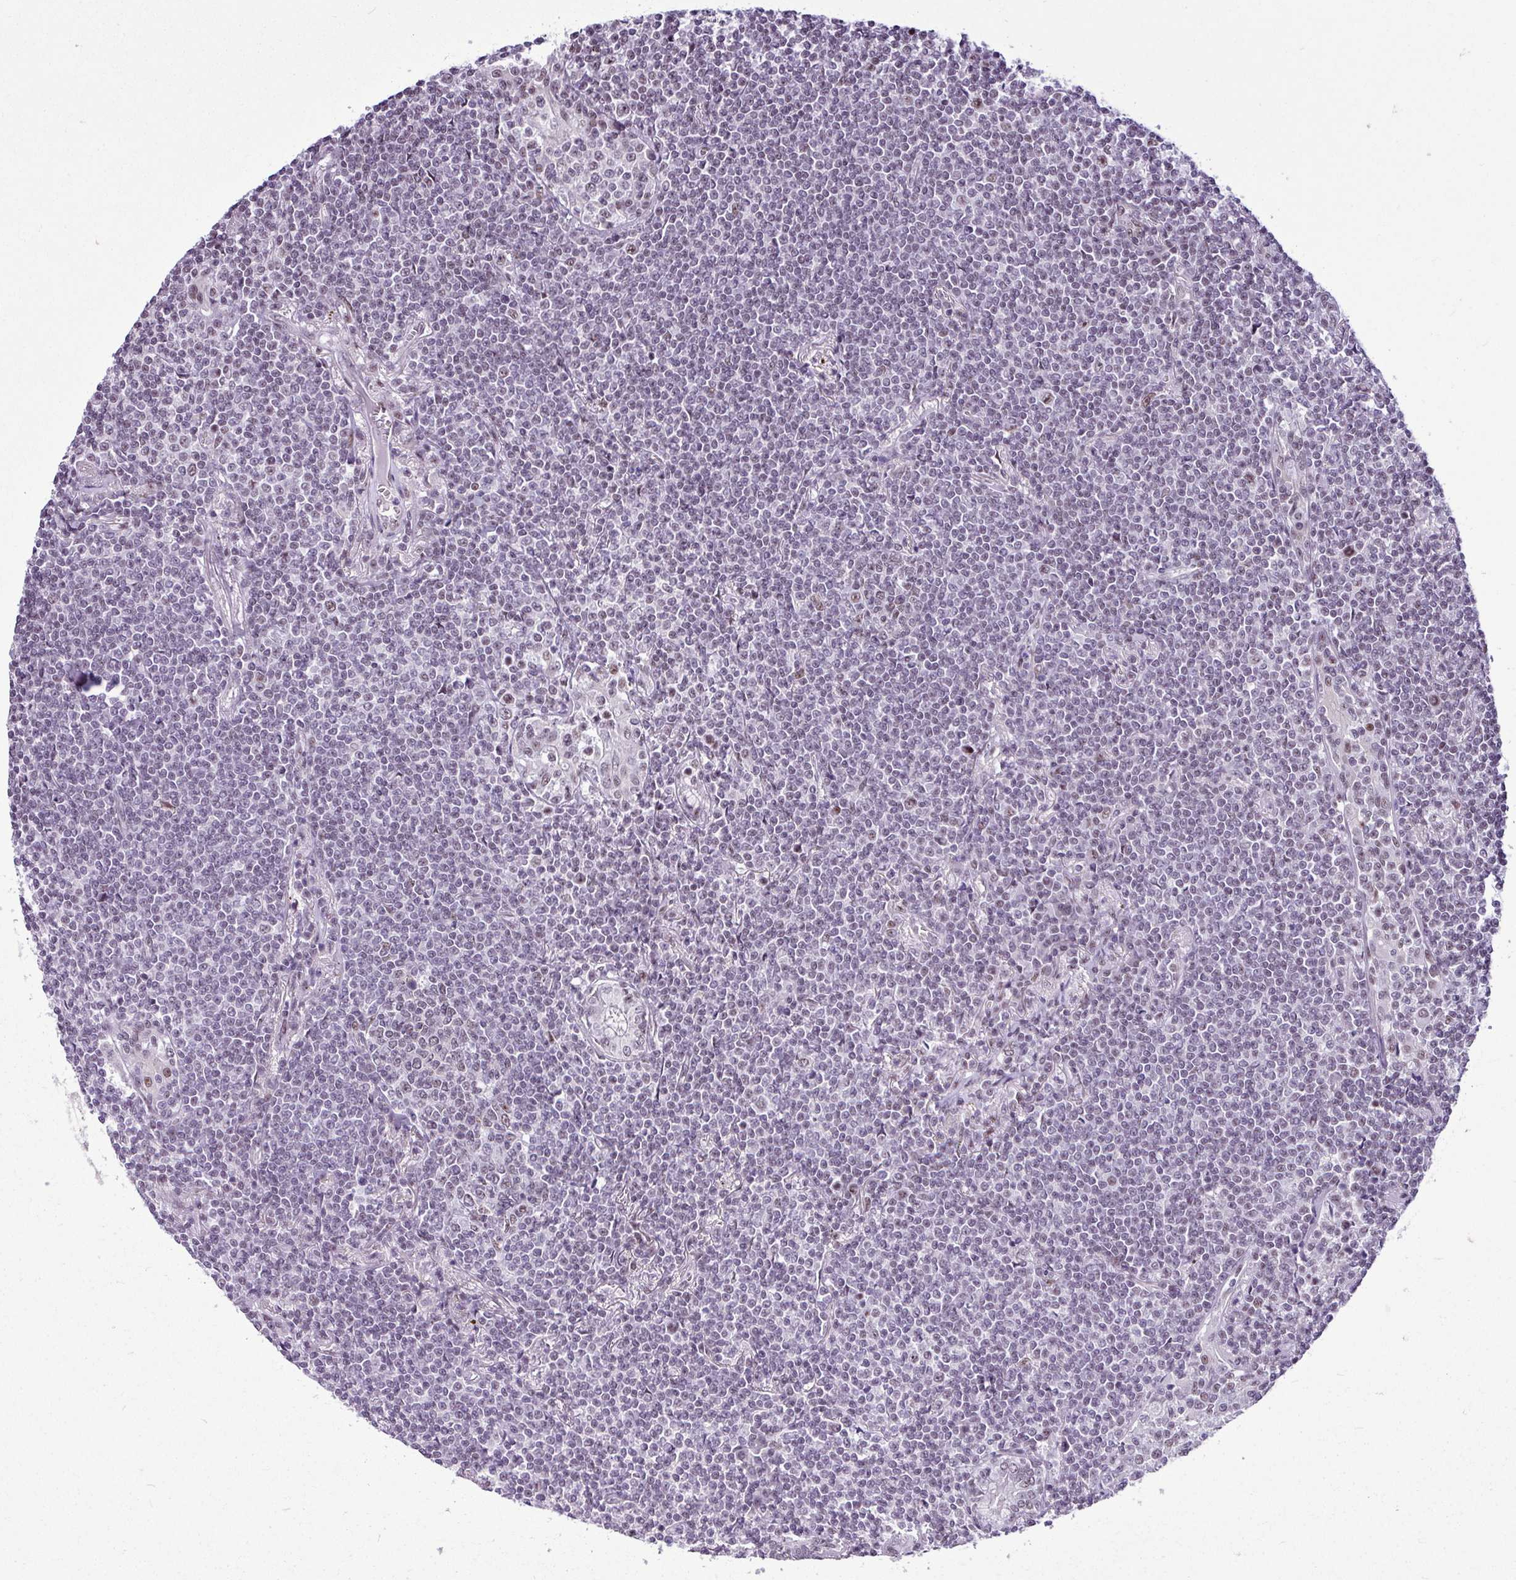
{"staining": {"intensity": "weak", "quantity": "<25%", "location": "nuclear"}, "tissue": "lymphoma", "cell_type": "Tumor cells", "image_type": "cancer", "snomed": [{"axis": "morphology", "description": "Malignant lymphoma, non-Hodgkin's type, Low grade"}, {"axis": "topography", "description": "Lung"}], "caption": "Malignant lymphoma, non-Hodgkin's type (low-grade) was stained to show a protein in brown. There is no significant expression in tumor cells.", "gene": "UTP18", "patient": {"sex": "female", "age": 71}}